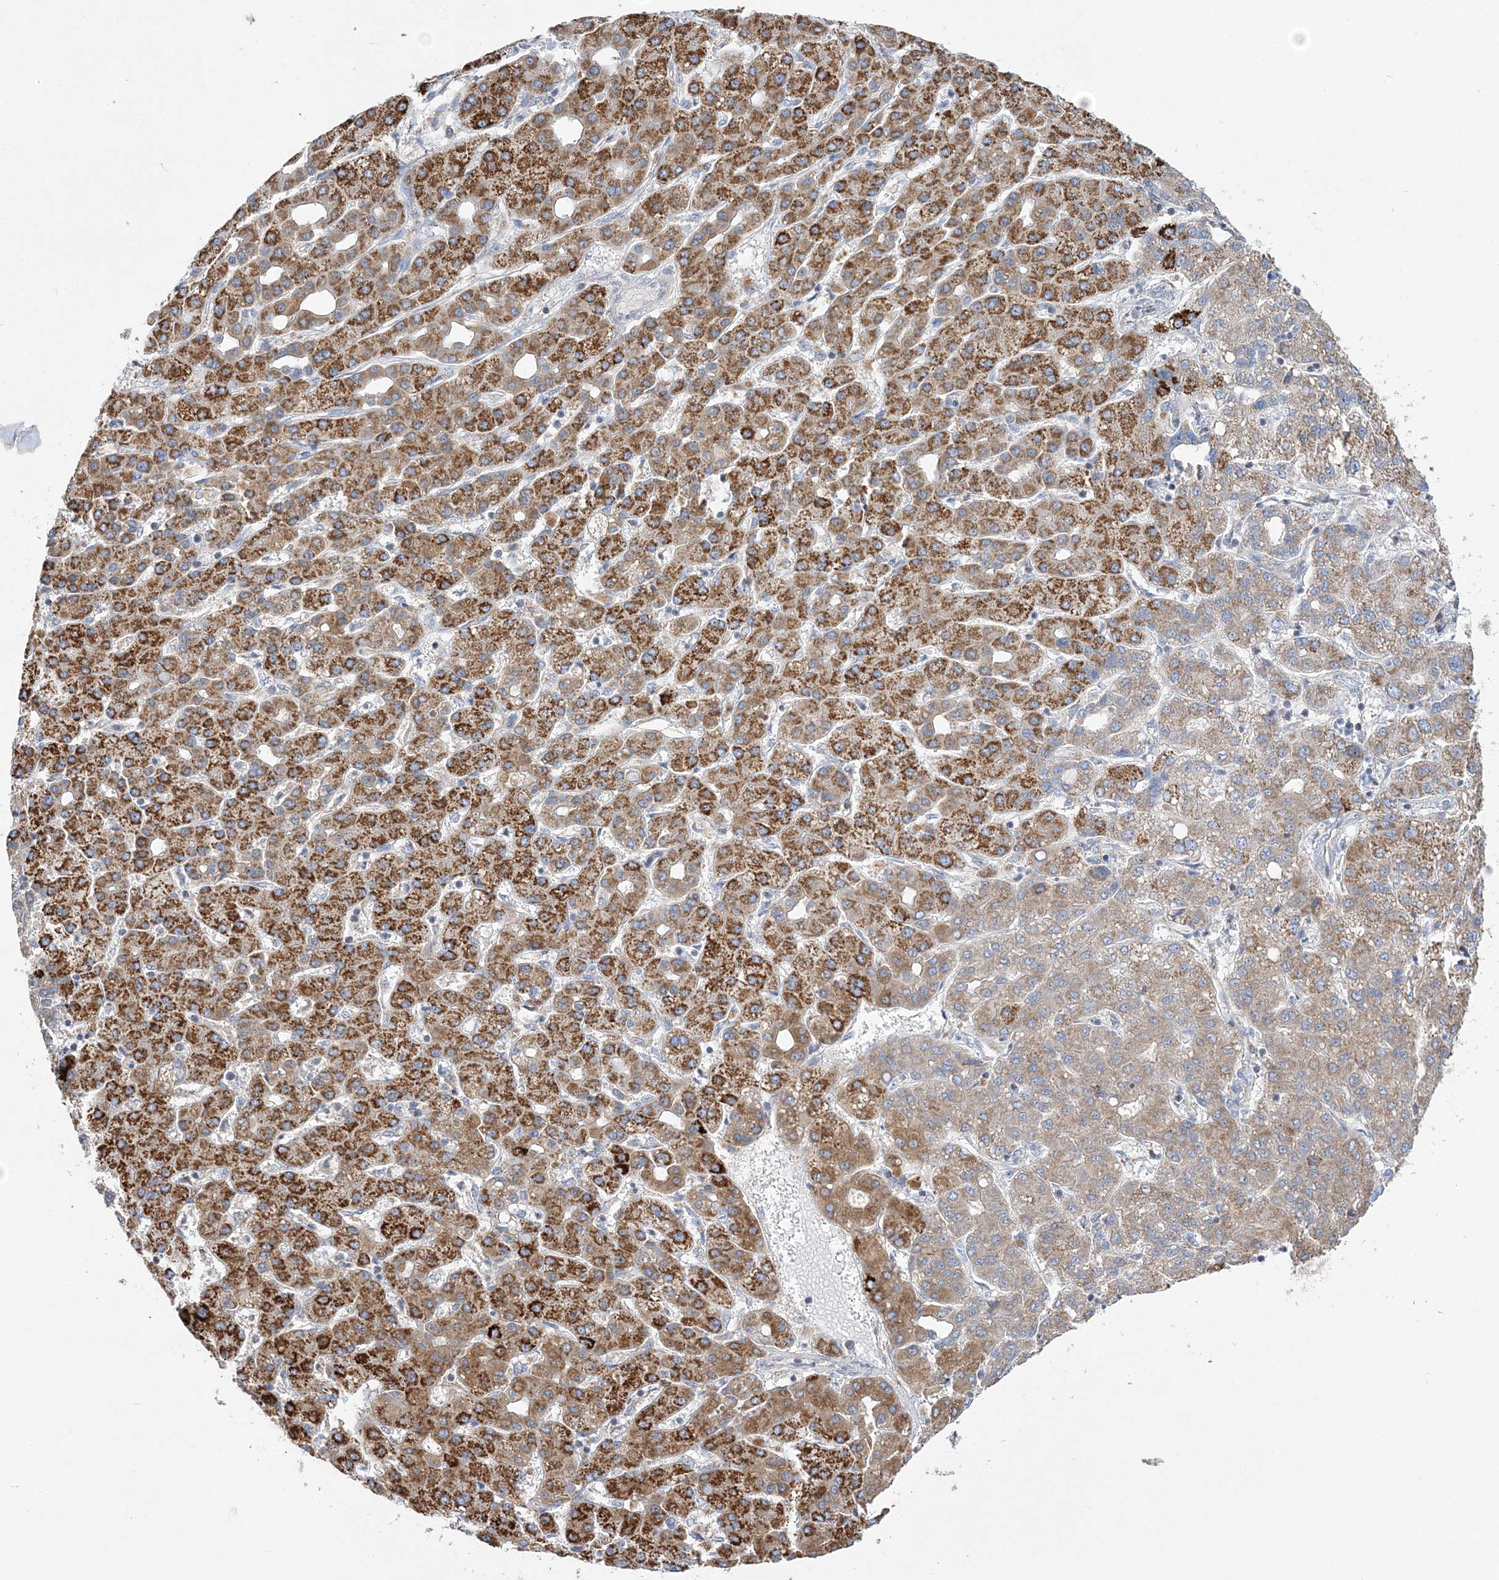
{"staining": {"intensity": "moderate", "quantity": ">75%", "location": "cytoplasmic/membranous"}, "tissue": "liver cancer", "cell_type": "Tumor cells", "image_type": "cancer", "snomed": [{"axis": "morphology", "description": "Carcinoma, Hepatocellular, NOS"}, {"axis": "topography", "description": "Liver"}], "caption": "DAB immunohistochemical staining of hepatocellular carcinoma (liver) exhibits moderate cytoplasmic/membranous protein positivity in about >75% of tumor cells. (DAB = brown stain, brightfield microscopy at high magnification).", "gene": "MMADHC", "patient": {"sex": "male", "age": 65}}